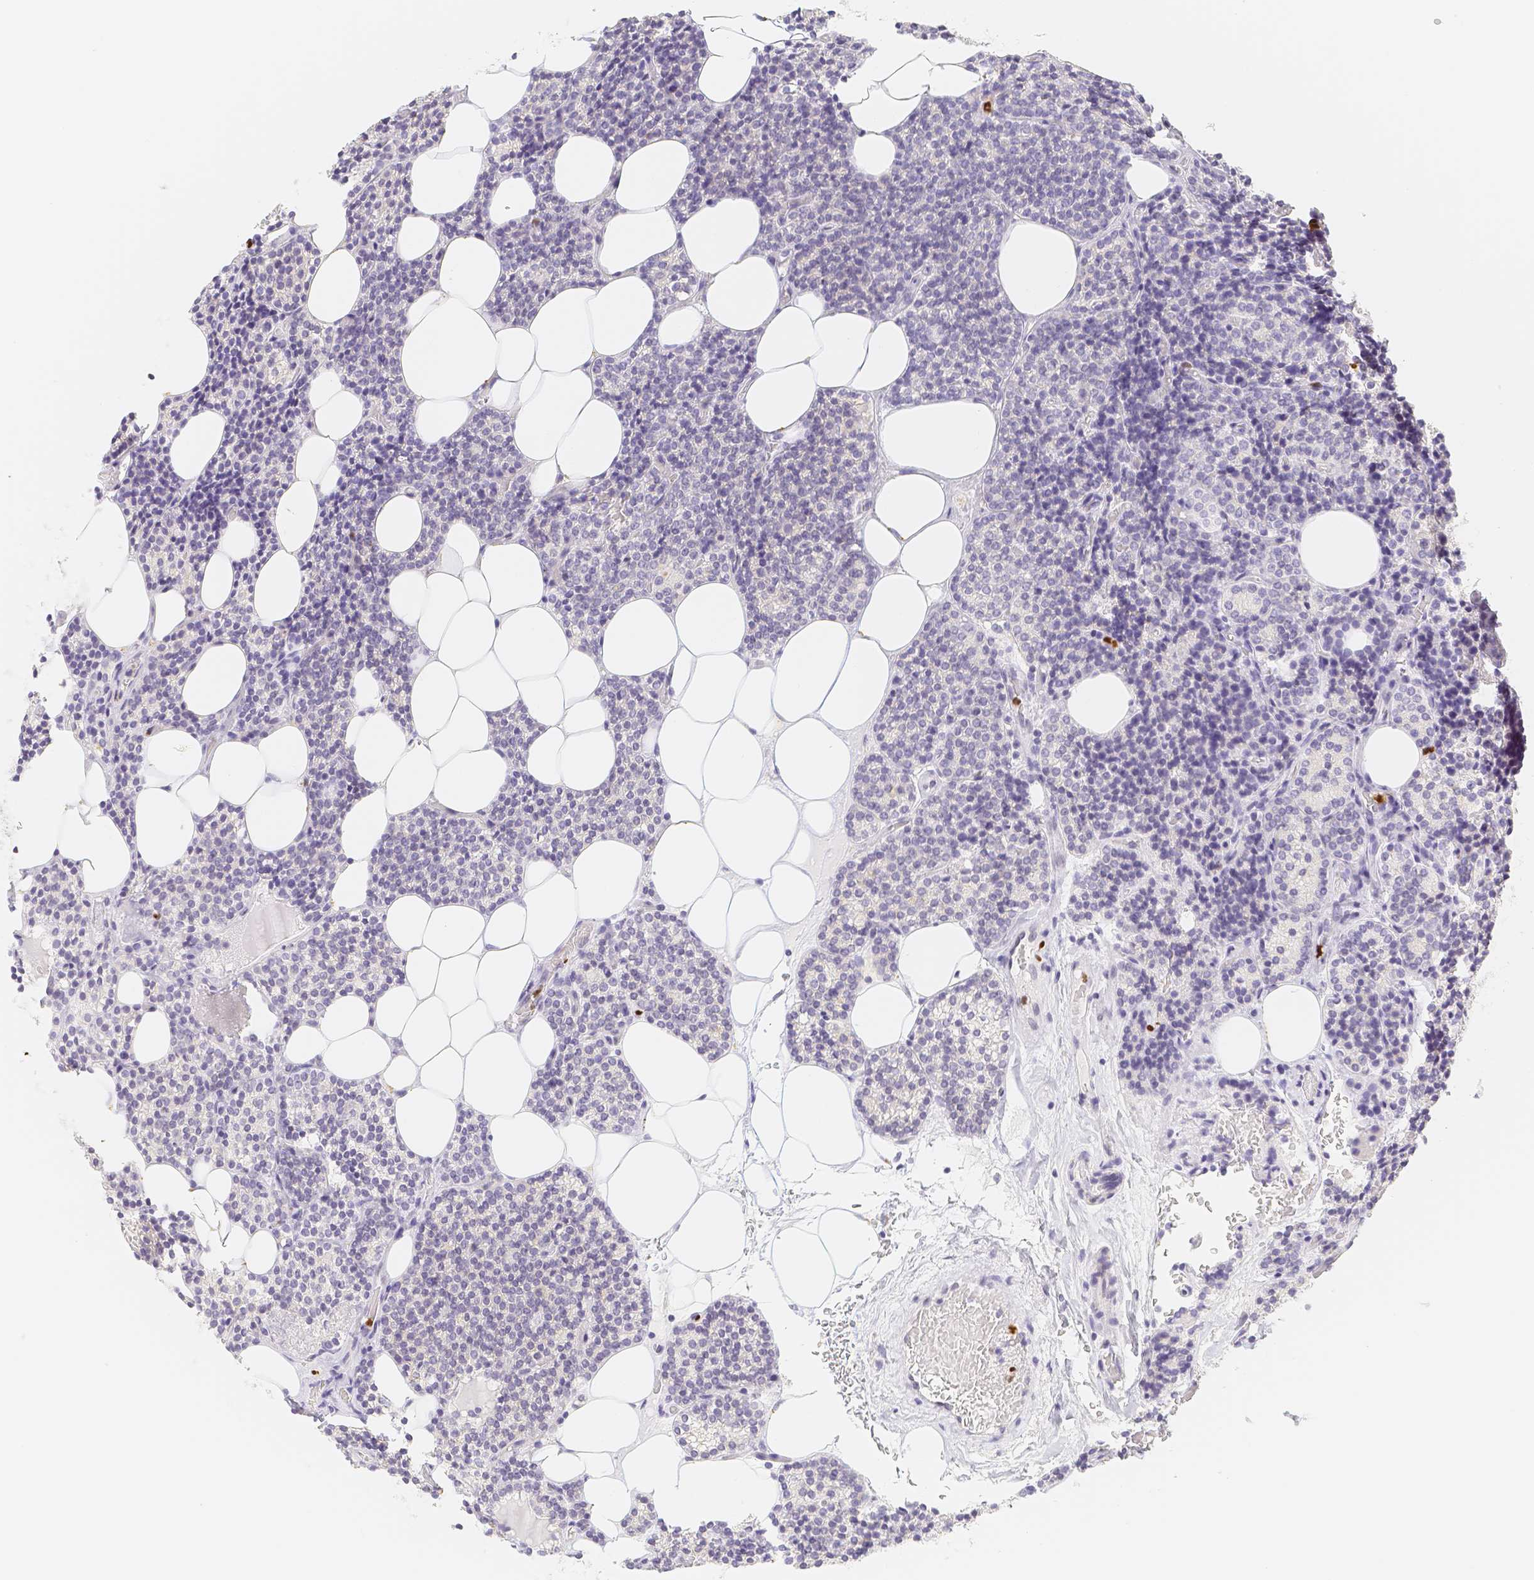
{"staining": {"intensity": "negative", "quantity": "none", "location": "none"}, "tissue": "parathyroid gland", "cell_type": "Glandular cells", "image_type": "normal", "snomed": [{"axis": "morphology", "description": "Normal tissue, NOS"}, {"axis": "morphology", "description": "Adenoma, NOS"}, {"axis": "topography", "description": "Parathyroid gland"}], "caption": "A high-resolution micrograph shows immunohistochemistry staining of unremarkable parathyroid gland, which demonstrates no significant expression in glandular cells.", "gene": "PADI4", "patient": {"sex": "female", "age": 54}}